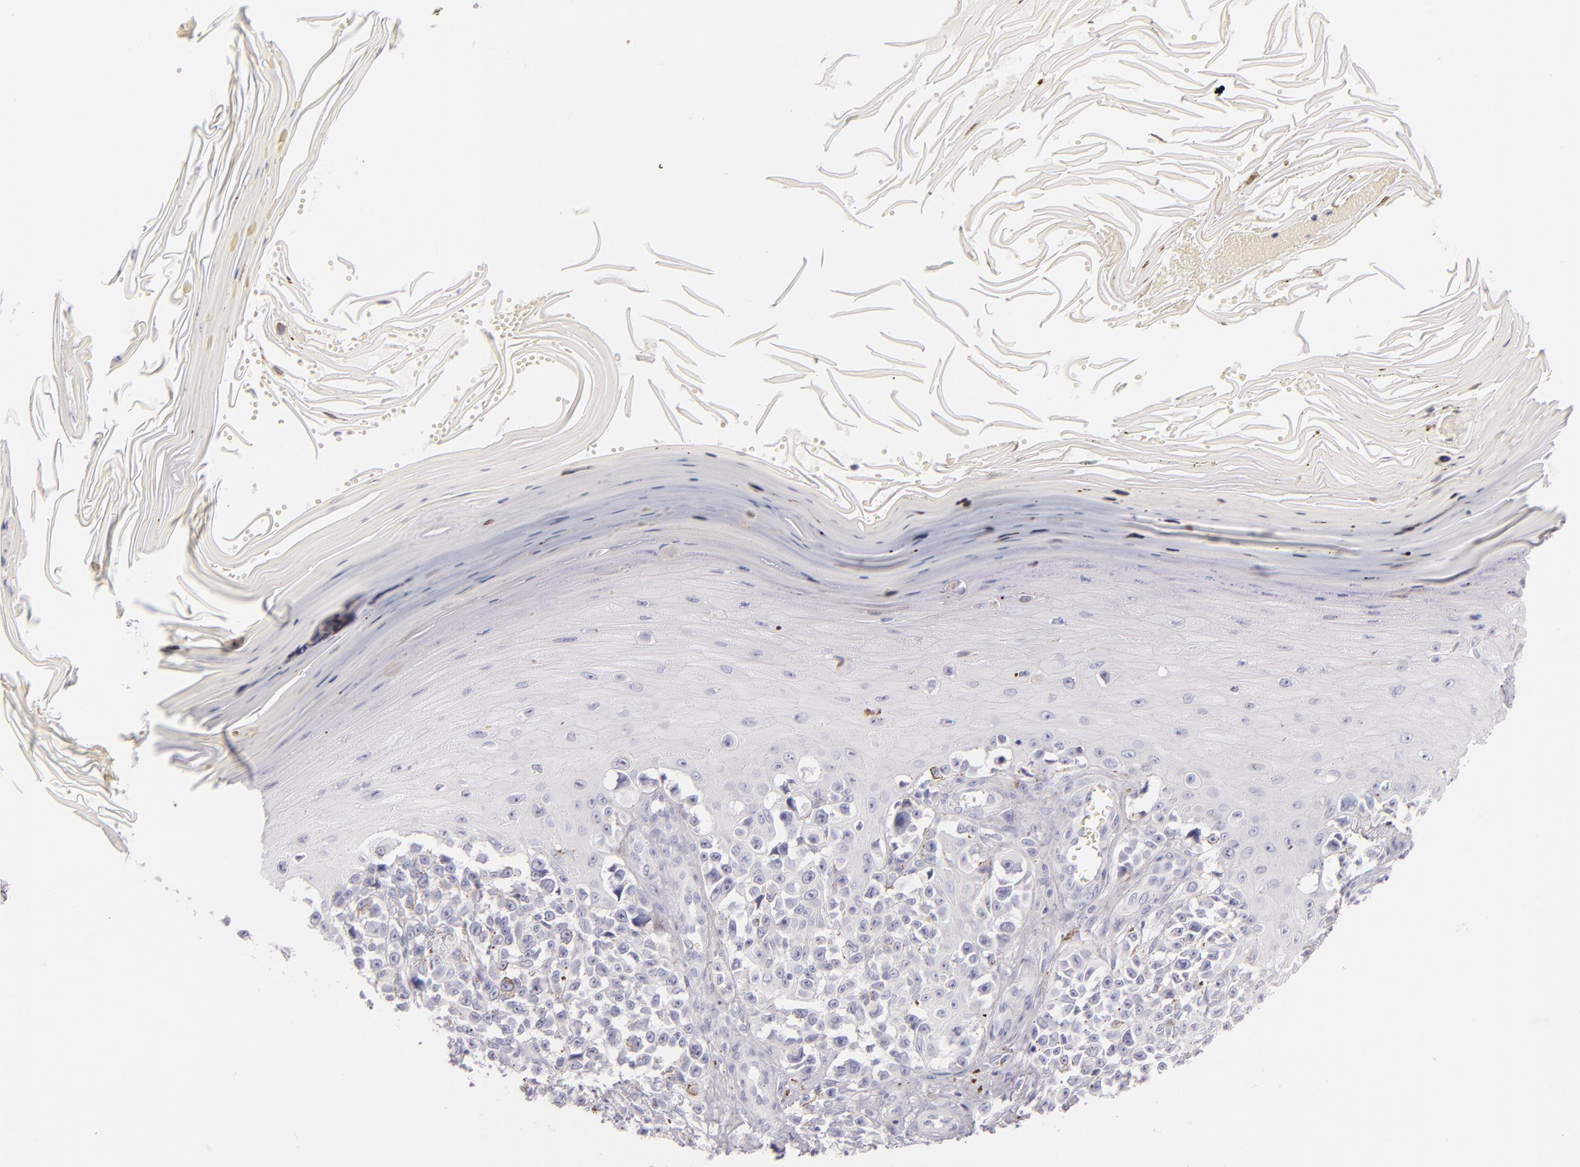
{"staining": {"intensity": "negative", "quantity": "none", "location": "none"}, "tissue": "melanoma", "cell_type": "Tumor cells", "image_type": "cancer", "snomed": [{"axis": "morphology", "description": "Malignant melanoma, NOS"}, {"axis": "topography", "description": "Skin"}], "caption": "Human malignant melanoma stained for a protein using immunohistochemistry (IHC) exhibits no positivity in tumor cells.", "gene": "FABP1", "patient": {"sex": "female", "age": 82}}